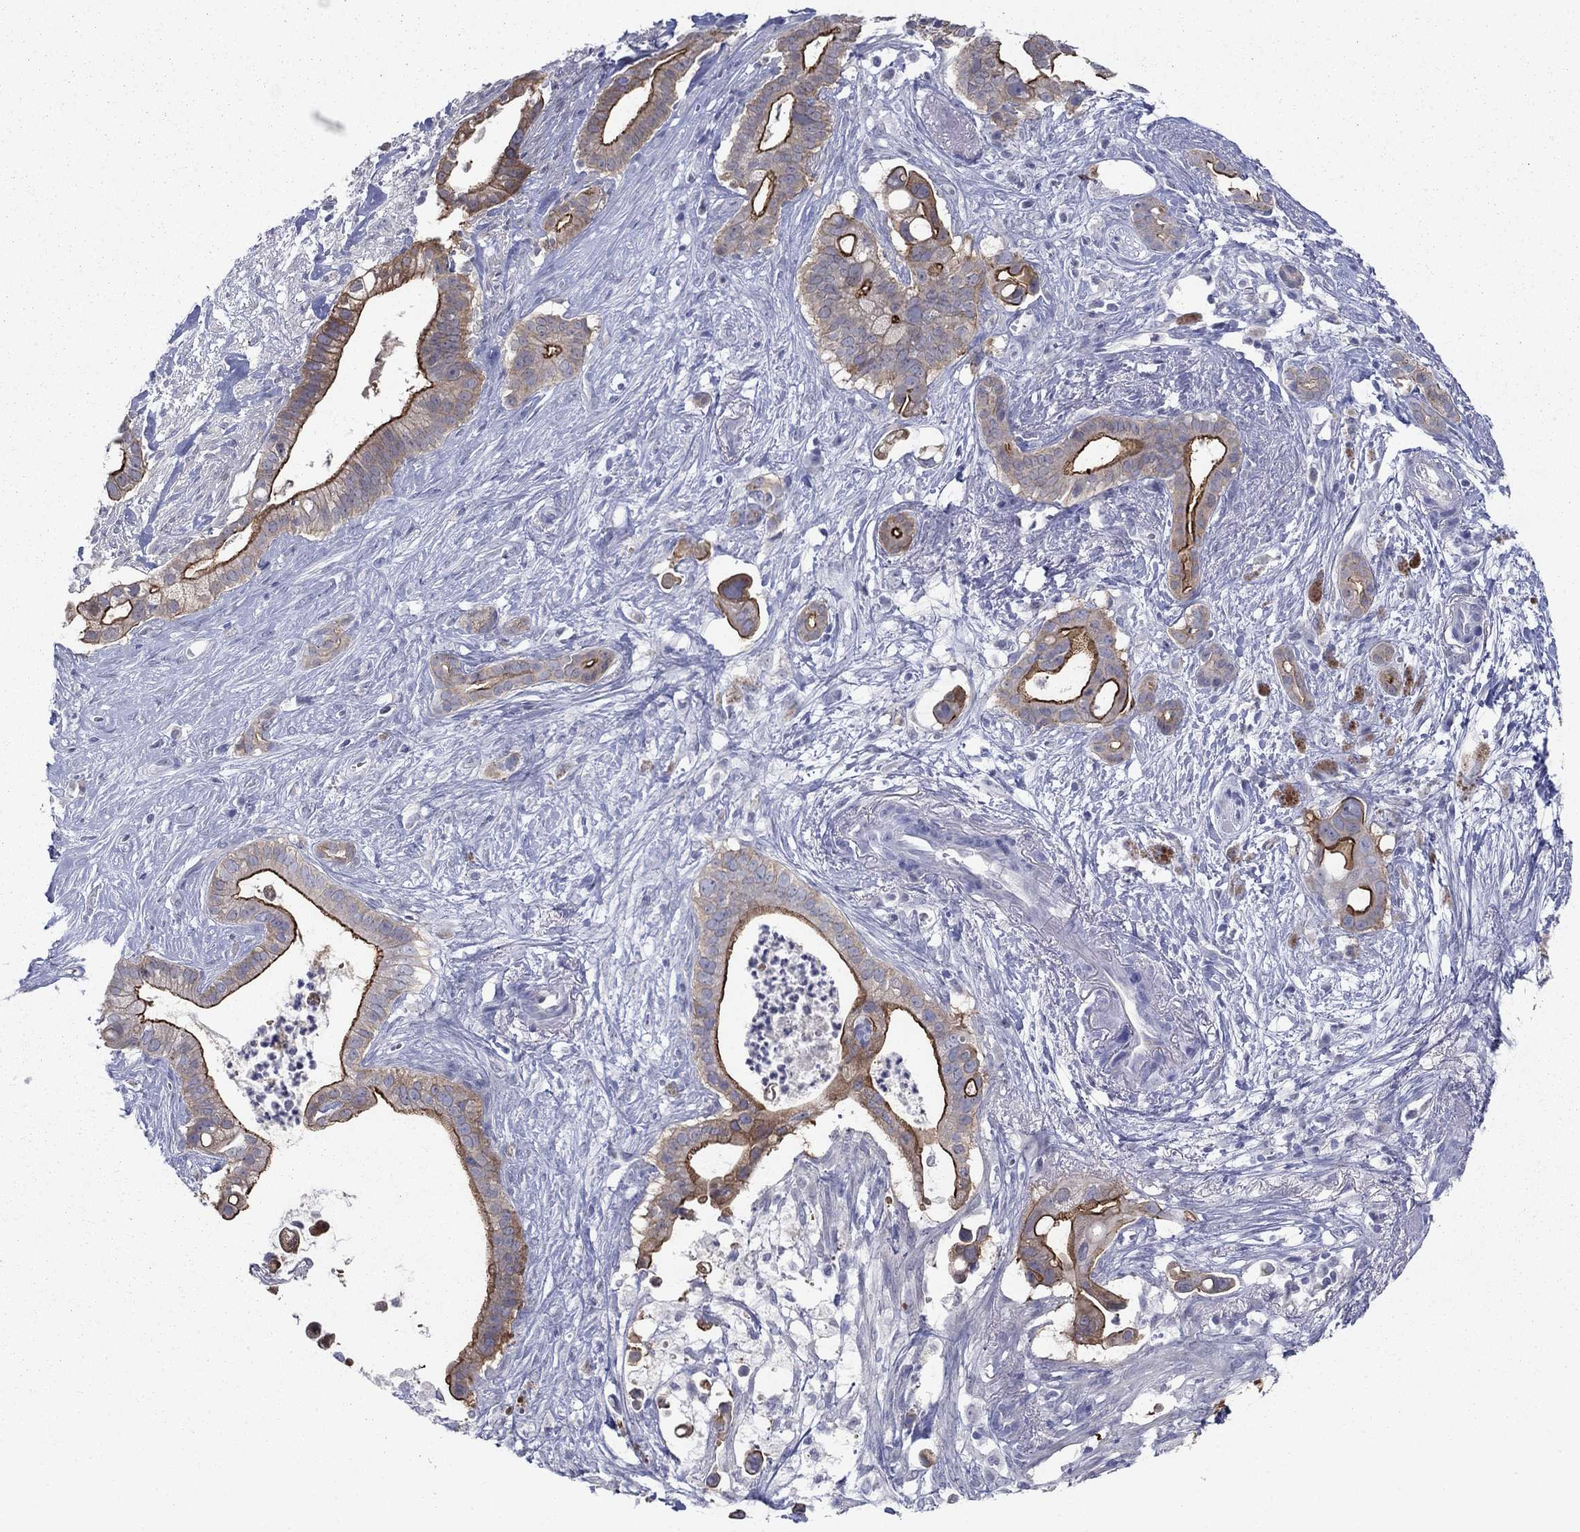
{"staining": {"intensity": "strong", "quantity": ">75%", "location": "cytoplasmic/membranous"}, "tissue": "pancreatic cancer", "cell_type": "Tumor cells", "image_type": "cancer", "snomed": [{"axis": "morphology", "description": "Adenocarcinoma, NOS"}, {"axis": "topography", "description": "Pancreas"}], "caption": "A photomicrograph of pancreatic cancer stained for a protein demonstrates strong cytoplasmic/membranous brown staining in tumor cells. The staining was performed using DAB to visualize the protein expression in brown, while the nuclei were stained in blue with hematoxylin (Magnification: 20x).", "gene": "PLS1", "patient": {"sex": "male", "age": 61}}